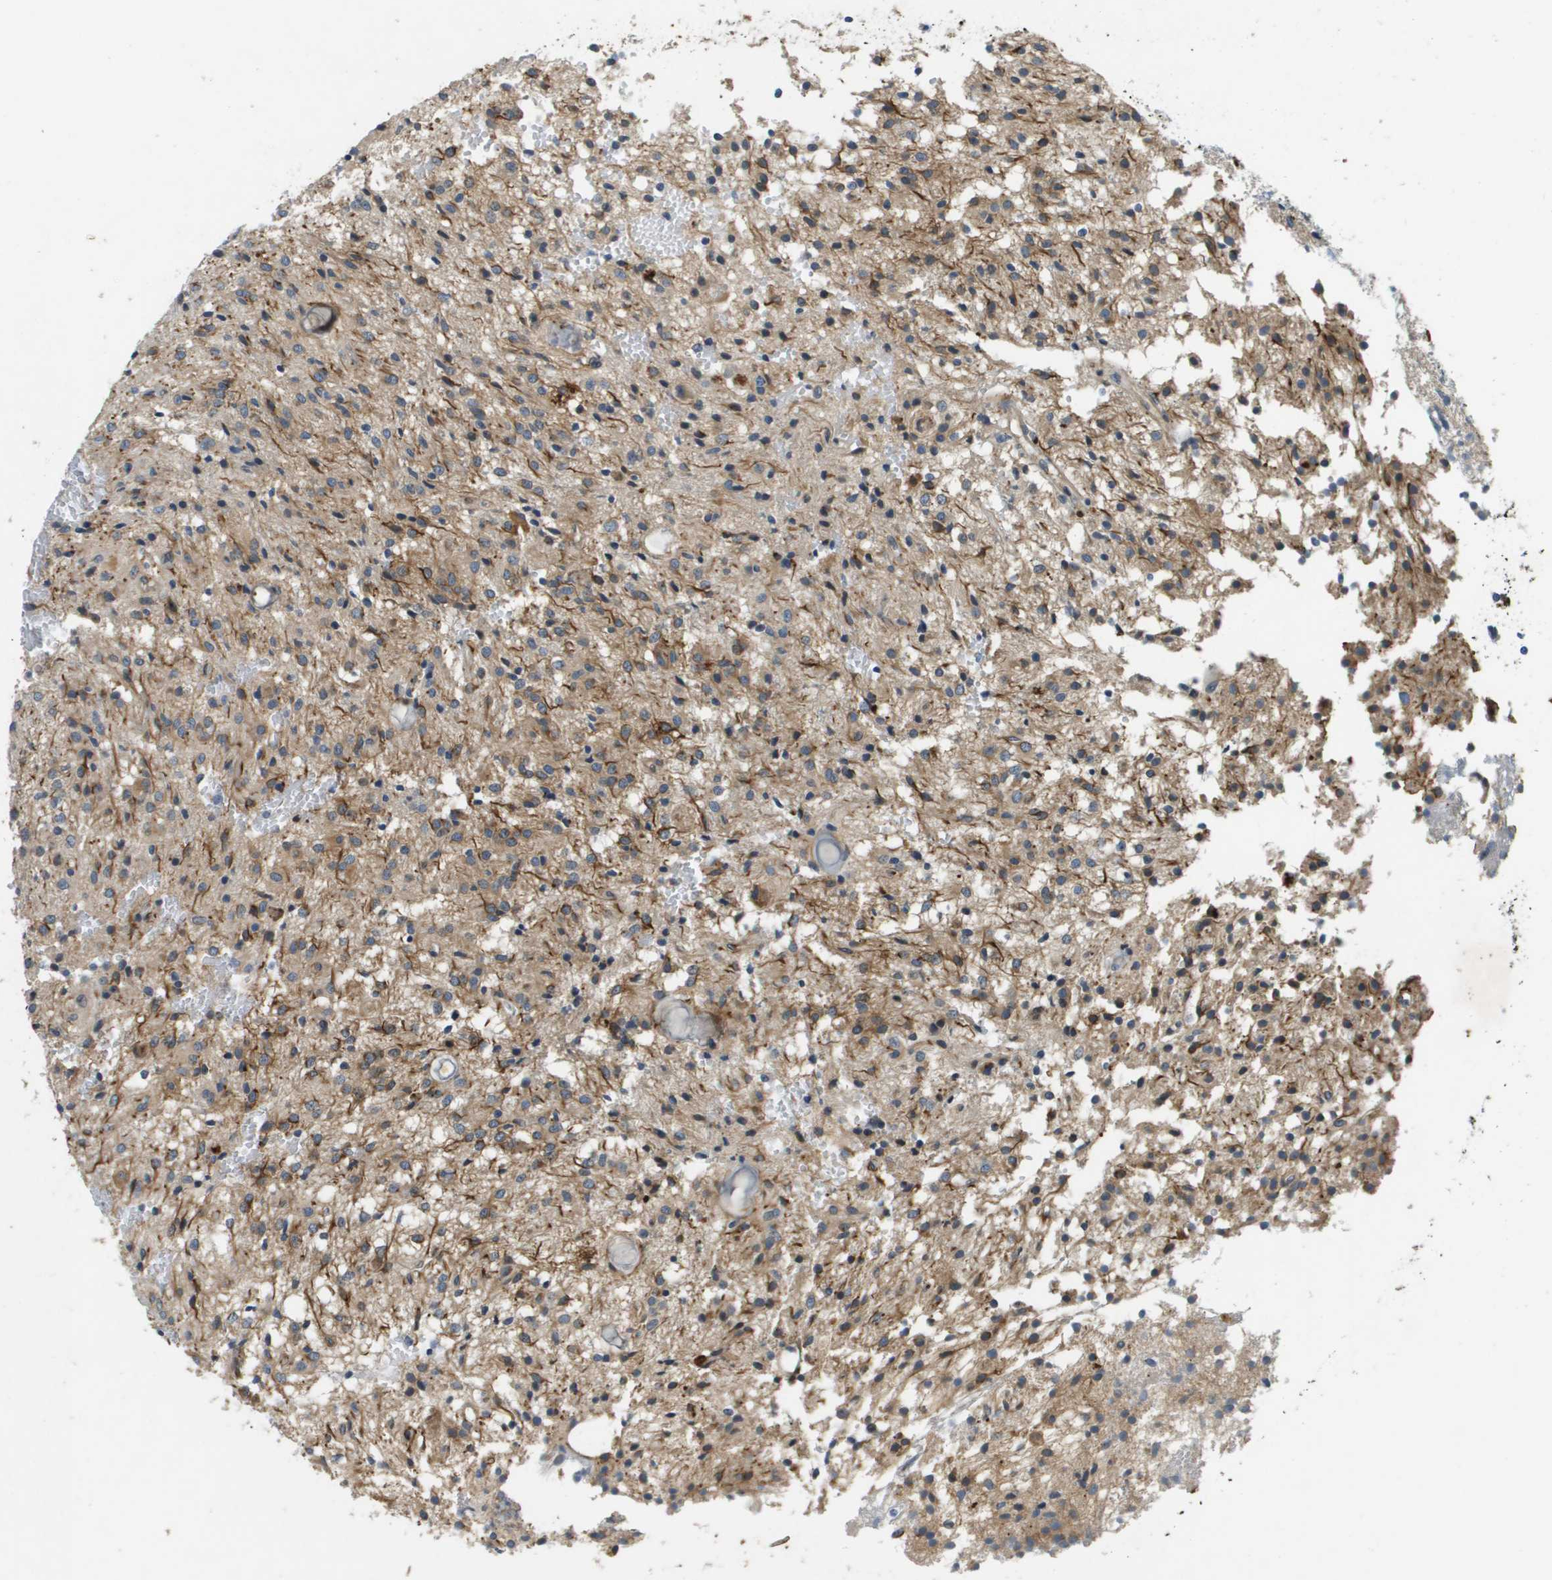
{"staining": {"intensity": "weak", "quantity": ">75%", "location": "cytoplasmic/membranous"}, "tissue": "glioma", "cell_type": "Tumor cells", "image_type": "cancer", "snomed": [{"axis": "morphology", "description": "Glioma, malignant, High grade"}, {"axis": "topography", "description": "Brain"}], "caption": "The histopathology image shows staining of glioma, revealing weak cytoplasmic/membranous protein expression (brown color) within tumor cells.", "gene": "PGAP3", "patient": {"sex": "female", "age": 59}}